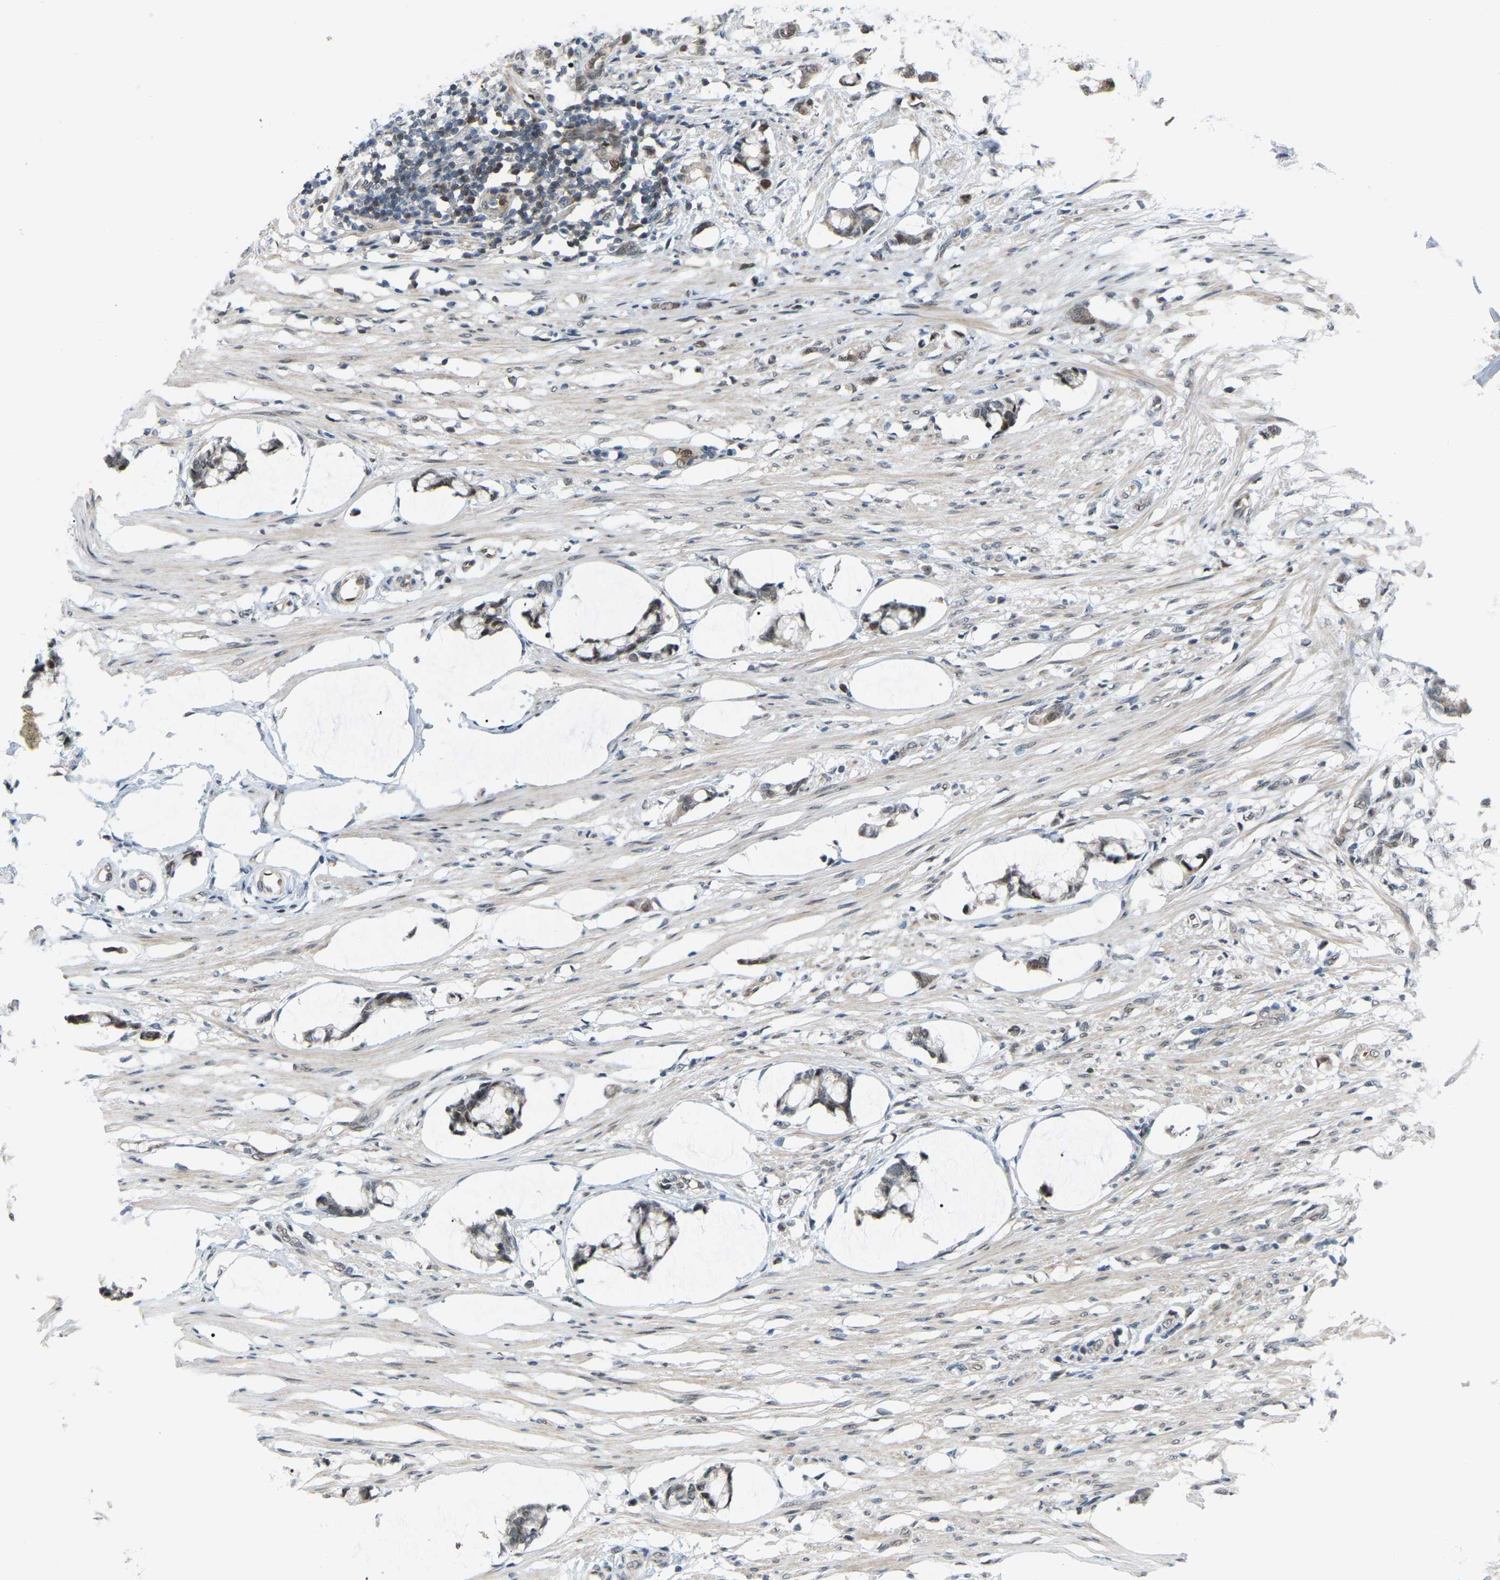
{"staining": {"intensity": "weak", "quantity": "<25%", "location": "cytoplasmic/membranous"}, "tissue": "smooth muscle", "cell_type": "Smooth muscle cells", "image_type": "normal", "snomed": [{"axis": "morphology", "description": "Normal tissue, NOS"}, {"axis": "morphology", "description": "Adenocarcinoma, NOS"}, {"axis": "topography", "description": "Smooth muscle"}, {"axis": "topography", "description": "Colon"}], "caption": "The photomicrograph exhibits no significant positivity in smooth muscle cells of smooth muscle.", "gene": "CROT", "patient": {"sex": "male", "age": 14}}